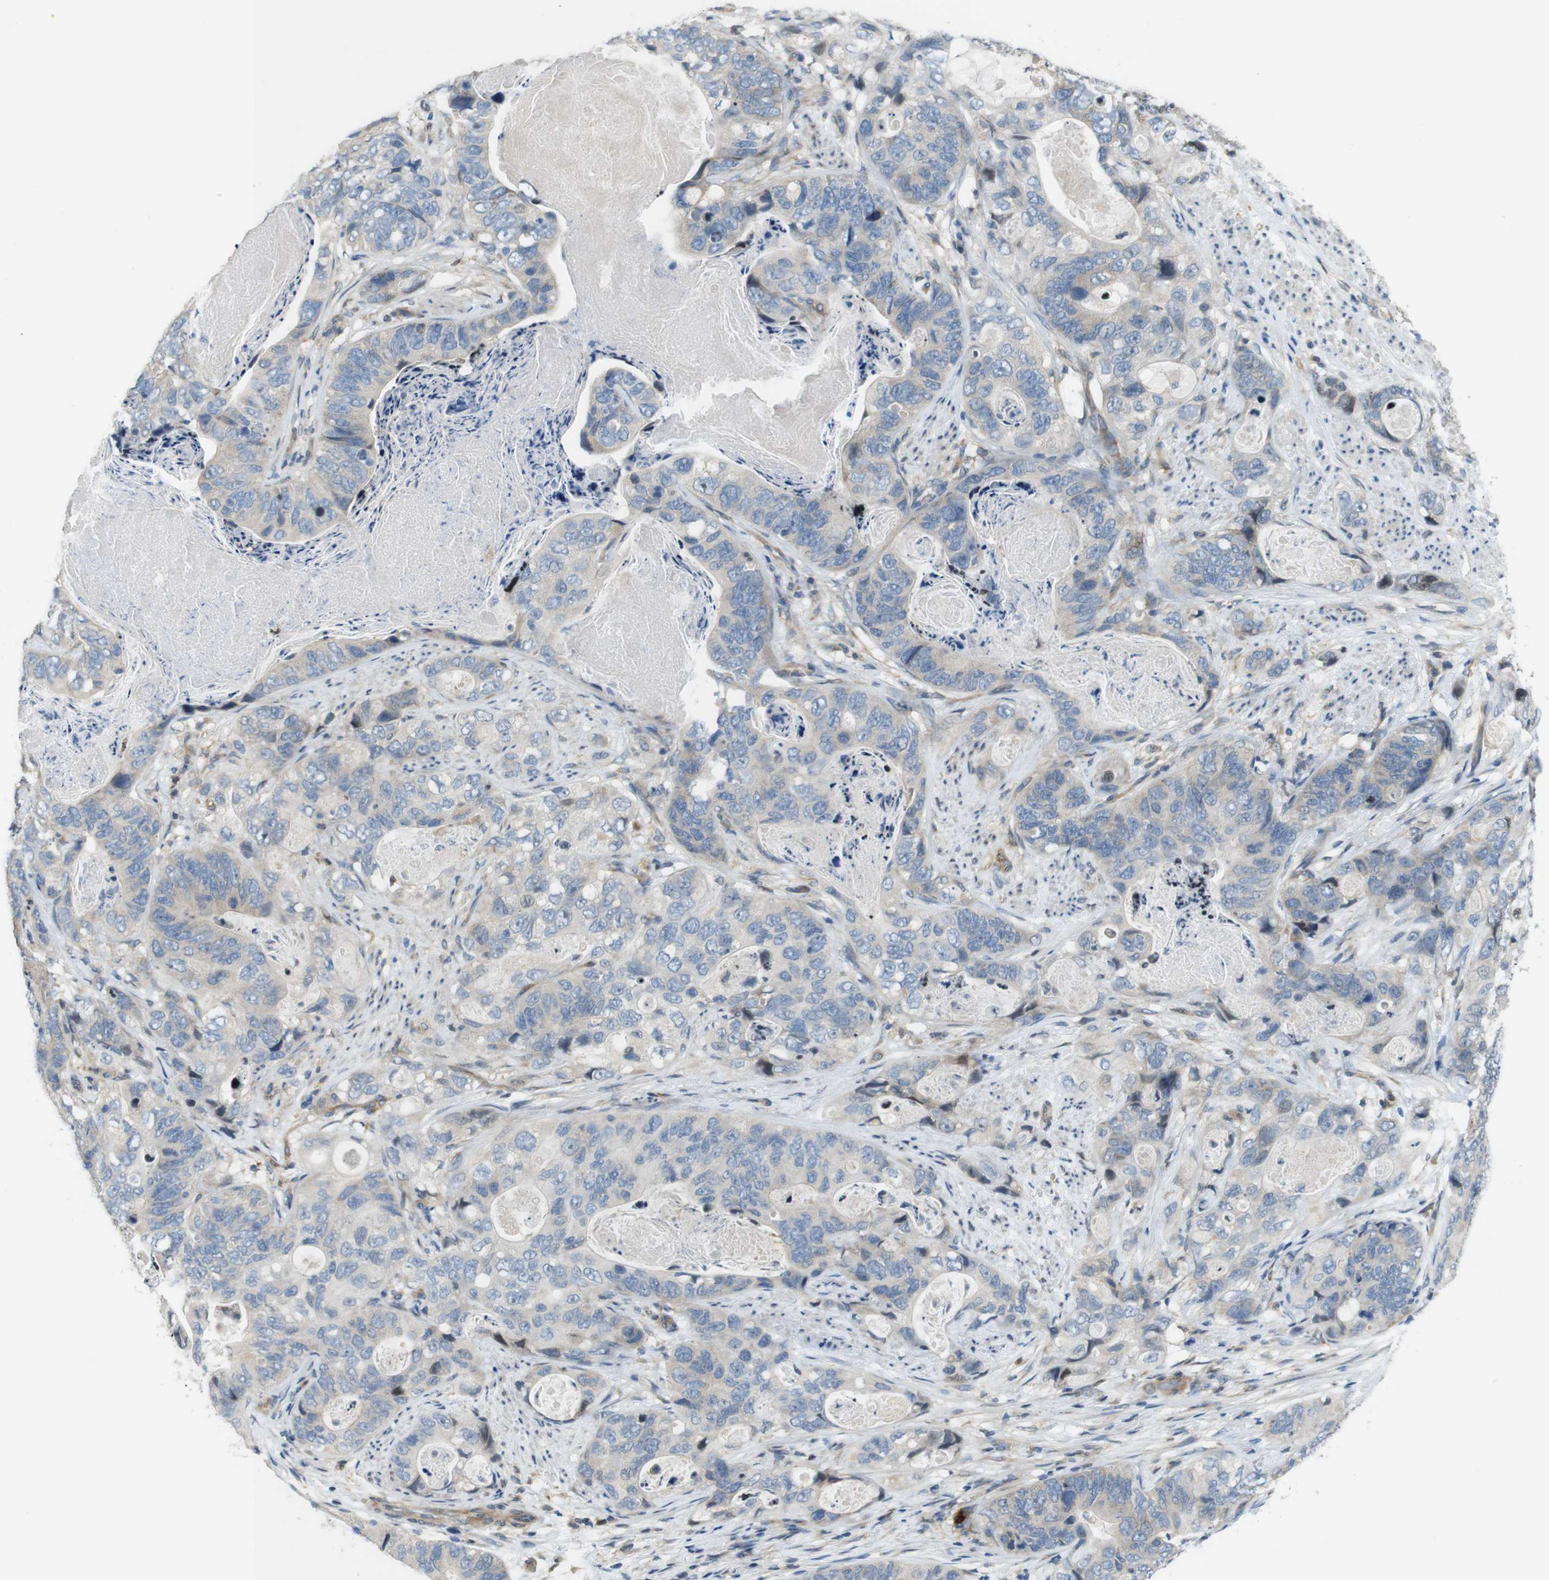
{"staining": {"intensity": "negative", "quantity": "none", "location": "none"}, "tissue": "stomach cancer", "cell_type": "Tumor cells", "image_type": "cancer", "snomed": [{"axis": "morphology", "description": "Adenocarcinoma, NOS"}, {"axis": "topography", "description": "Stomach"}], "caption": "Immunohistochemistry (IHC) micrograph of neoplastic tissue: stomach adenocarcinoma stained with DAB (3,3'-diaminobenzidine) shows no significant protein positivity in tumor cells.", "gene": "PCDH10", "patient": {"sex": "female", "age": 89}}